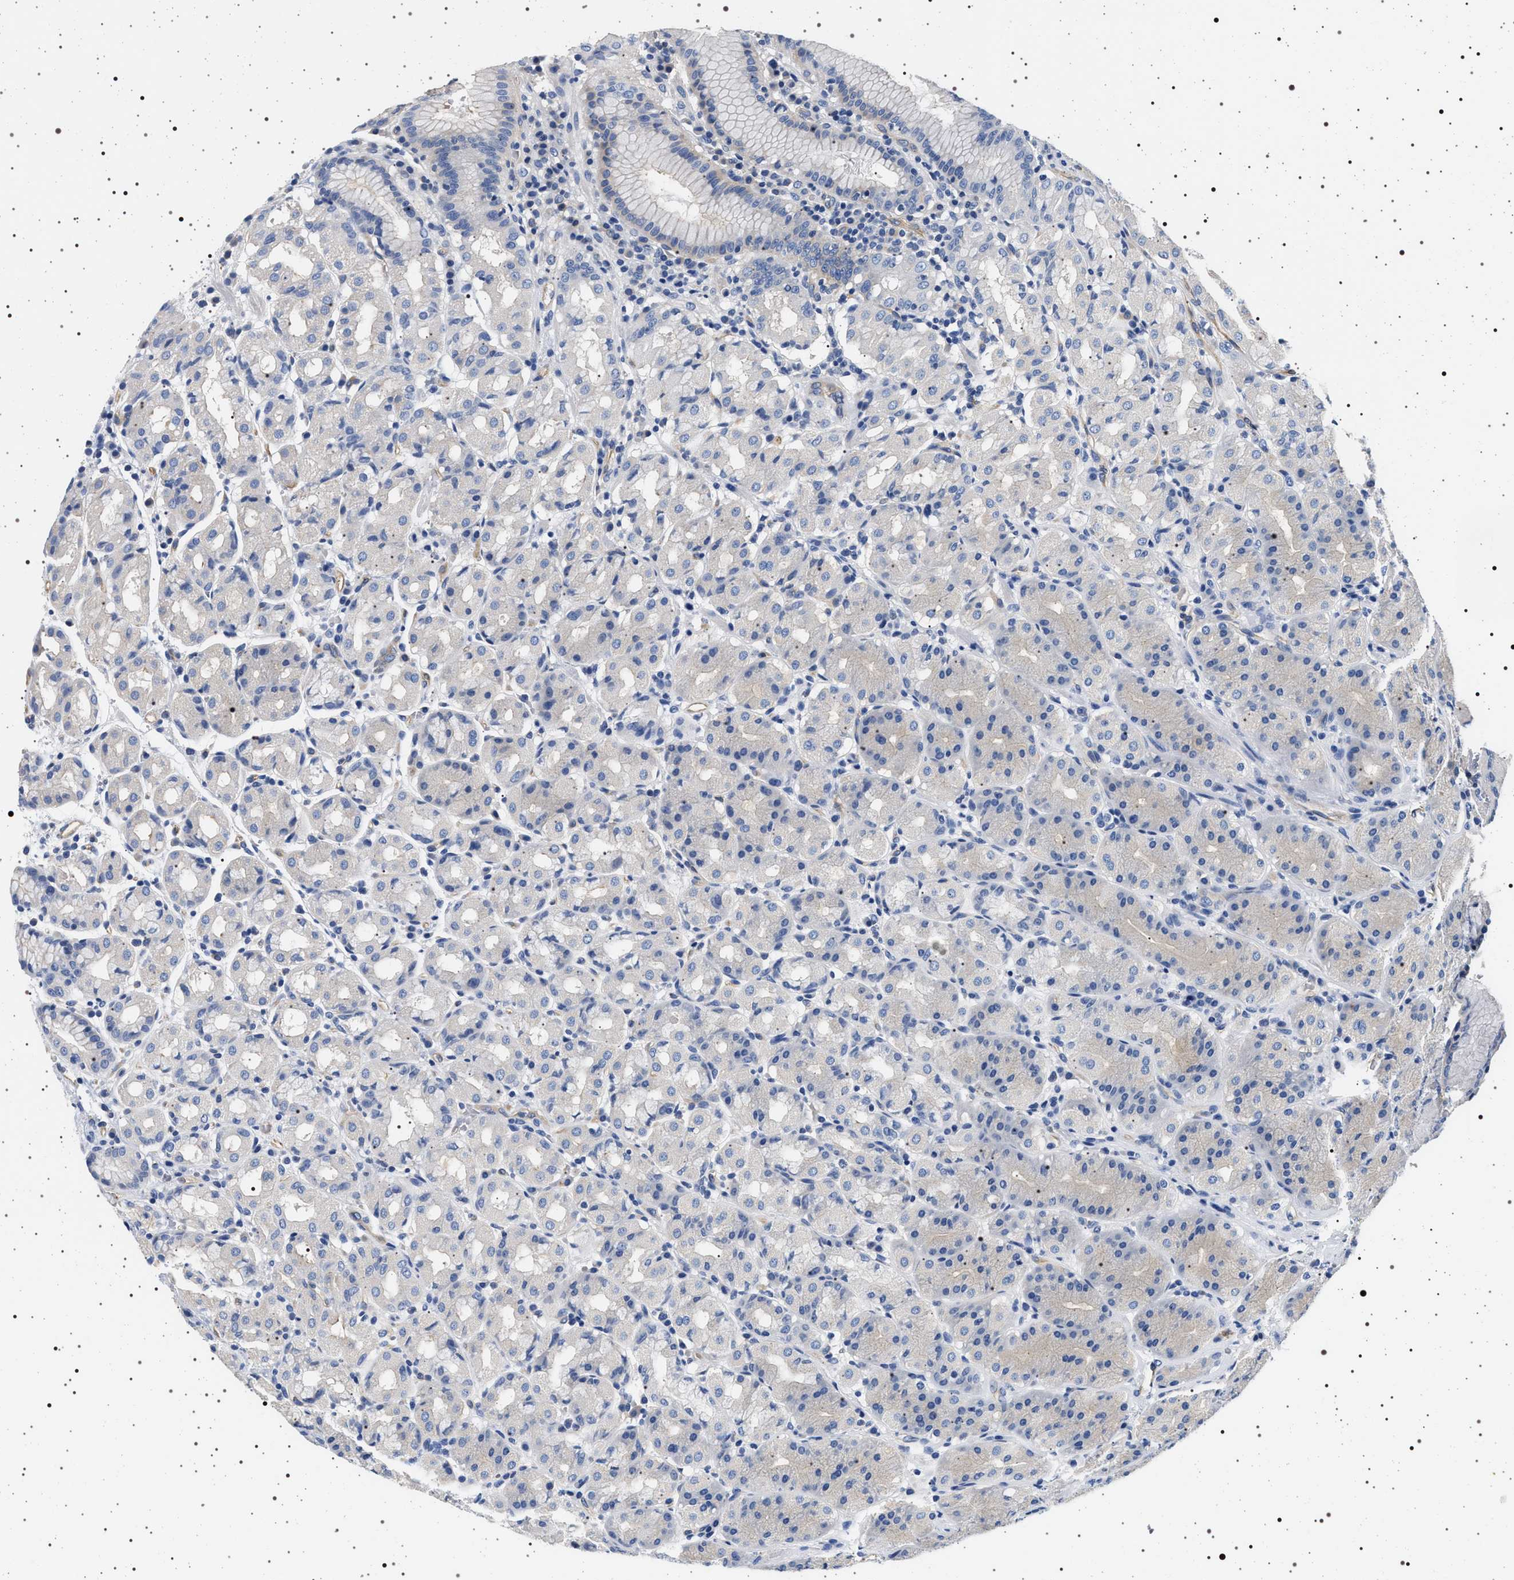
{"staining": {"intensity": "negative", "quantity": "none", "location": "none"}, "tissue": "stomach", "cell_type": "Glandular cells", "image_type": "normal", "snomed": [{"axis": "morphology", "description": "Normal tissue, NOS"}, {"axis": "topography", "description": "Stomach"}, {"axis": "topography", "description": "Stomach, lower"}], "caption": "There is no significant positivity in glandular cells of stomach. (DAB (3,3'-diaminobenzidine) IHC visualized using brightfield microscopy, high magnification).", "gene": "HSD17B1", "patient": {"sex": "female", "age": 56}}